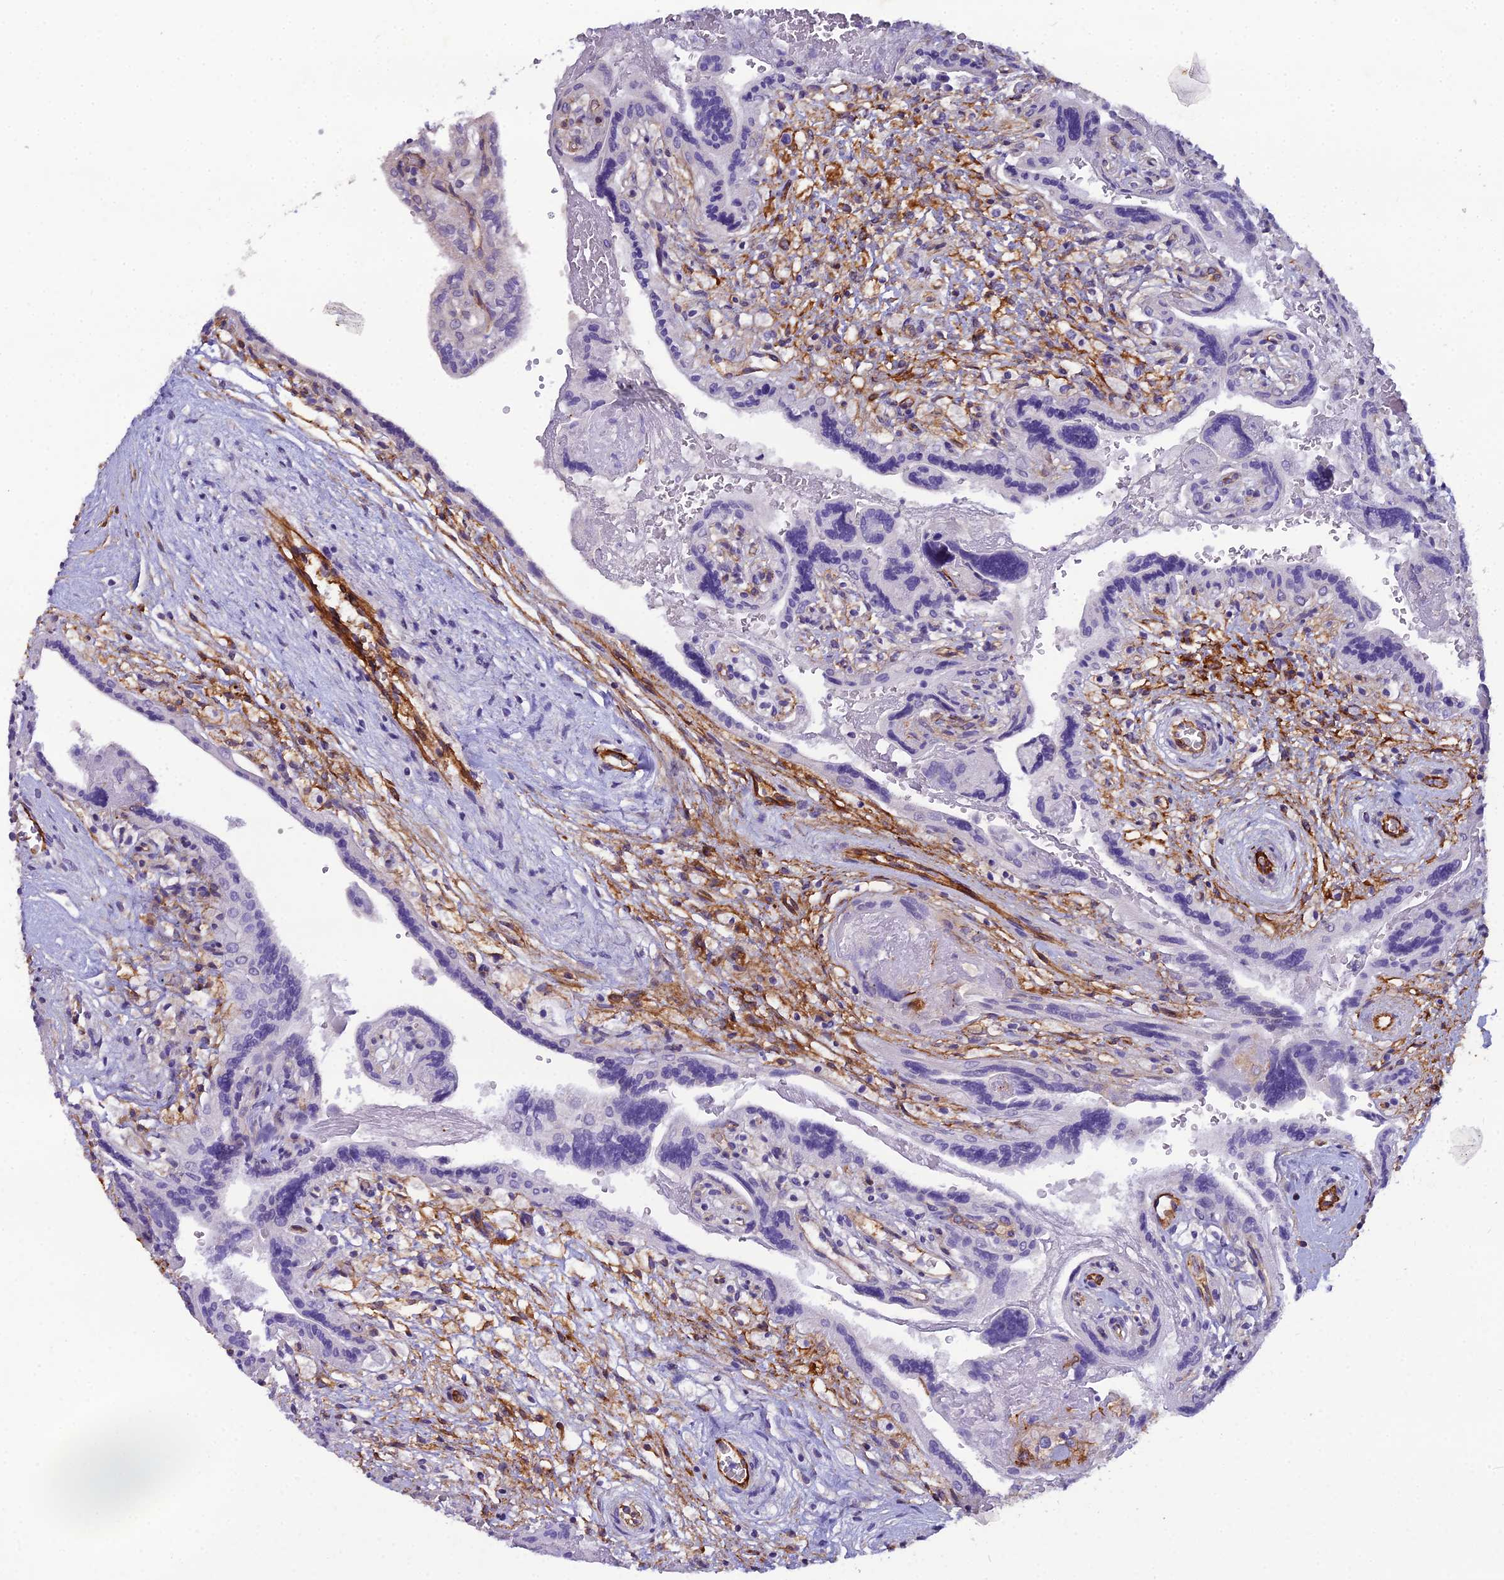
{"staining": {"intensity": "negative", "quantity": "none", "location": "none"}, "tissue": "placenta", "cell_type": "Trophoblastic cells", "image_type": "normal", "snomed": [{"axis": "morphology", "description": "Normal tissue, NOS"}, {"axis": "topography", "description": "Placenta"}], "caption": "This is an immunohistochemistry (IHC) micrograph of normal placenta. There is no staining in trophoblastic cells.", "gene": "CFAP47", "patient": {"sex": "female", "age": 37}}